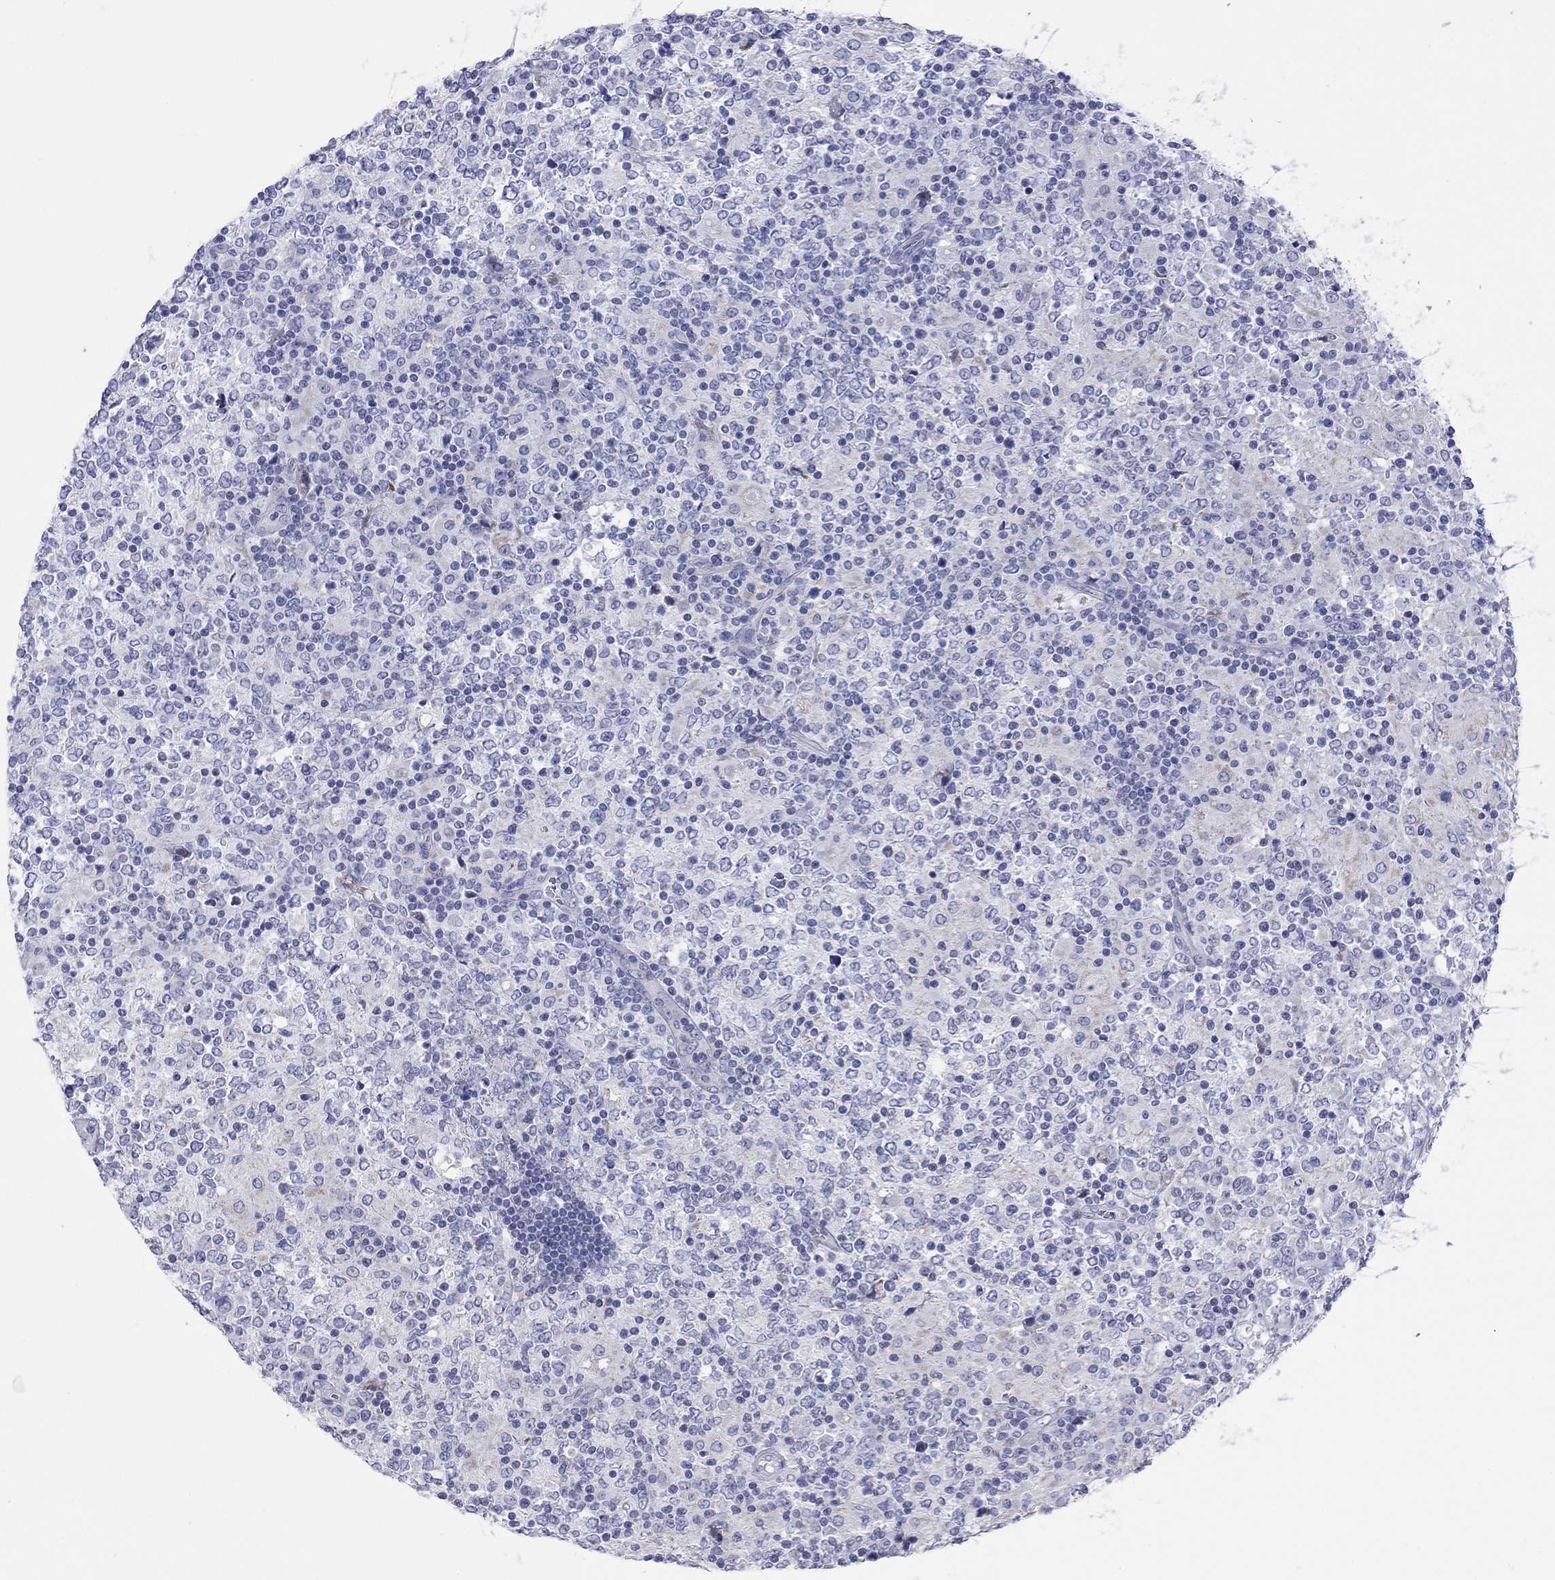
{"staining": {"intensity": "negative", "quantity": "none", "location": "none"}, "tissue": "lymphoma", "cell_type": "Tumor cells", "image_type": "cancer", "snomed": [{"axis": "morphology", "description": "Malignant lymphoma, non-Hodgkin's type, High grade"}, {"axis": "topography", "description": "Lymph node"}], "caption": "High power microscopy photomicrograph of an immunohistochemistry photomicrograph of high-grade malignant lymphoma, non-Hodgkin's type, revealing no significant expression in tumor cells.", "gene": "VSIG10", "patient": {"sex": "female", "age": 84}}